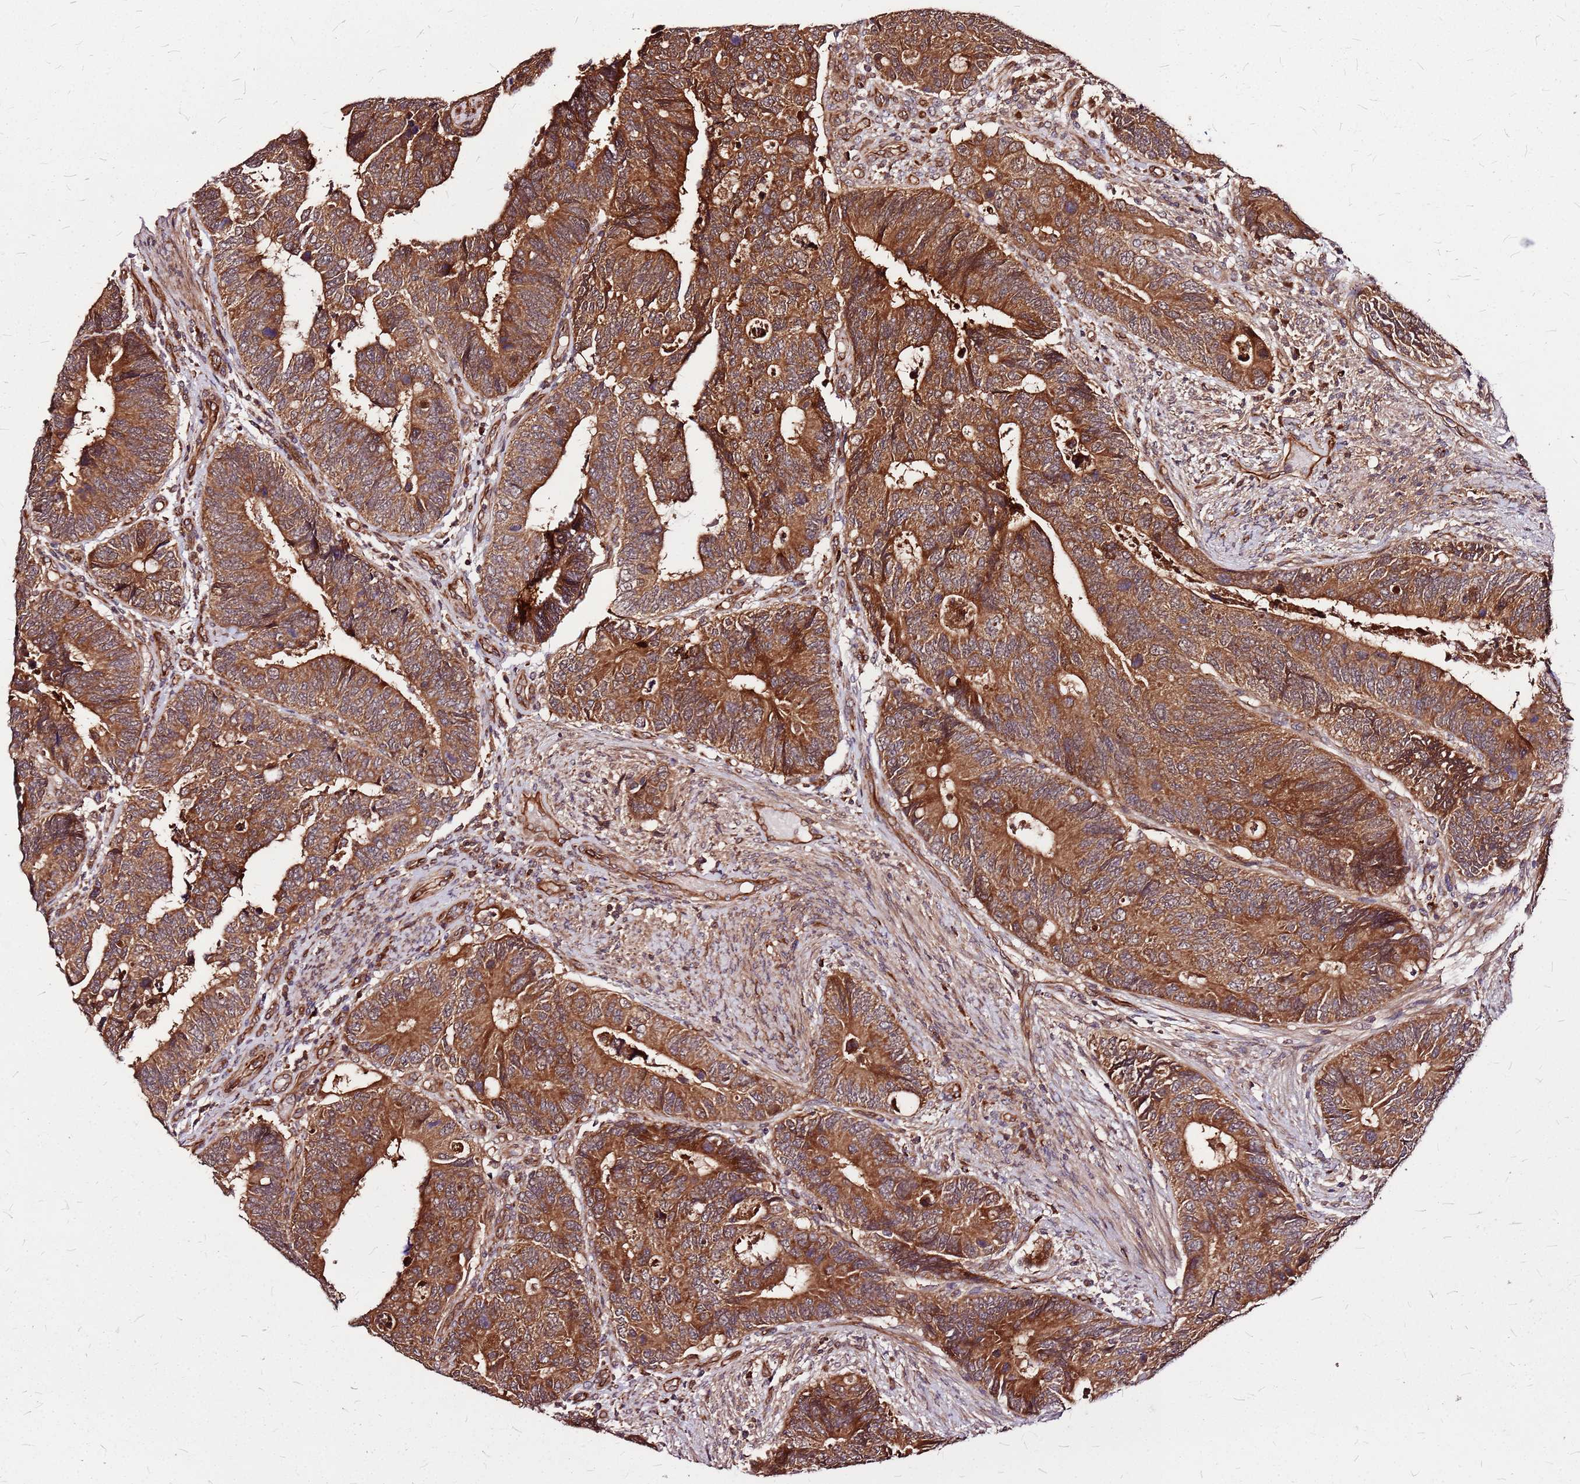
{"staining": {"intensity": "strong", "quantity": ">75%", "location": "cytoplasmic/membranous"}, "tissue": "colorectal cancer", "cell_type": "Tumor cells", "image_type": "cancer", "snomed": [{"axis": "morphology", "description": "Adenocarcinoma, NOS"}, {"axis": "topography", "description": "Colon"}], "caption": "Strong cytoplasmic/membranous expression is seen in approximately >75% of tumor cells in colorectal cancer (adenocarcinoma).", "gene": "LYPLAL1", "patient": {"sex": "male", "age": 87}}